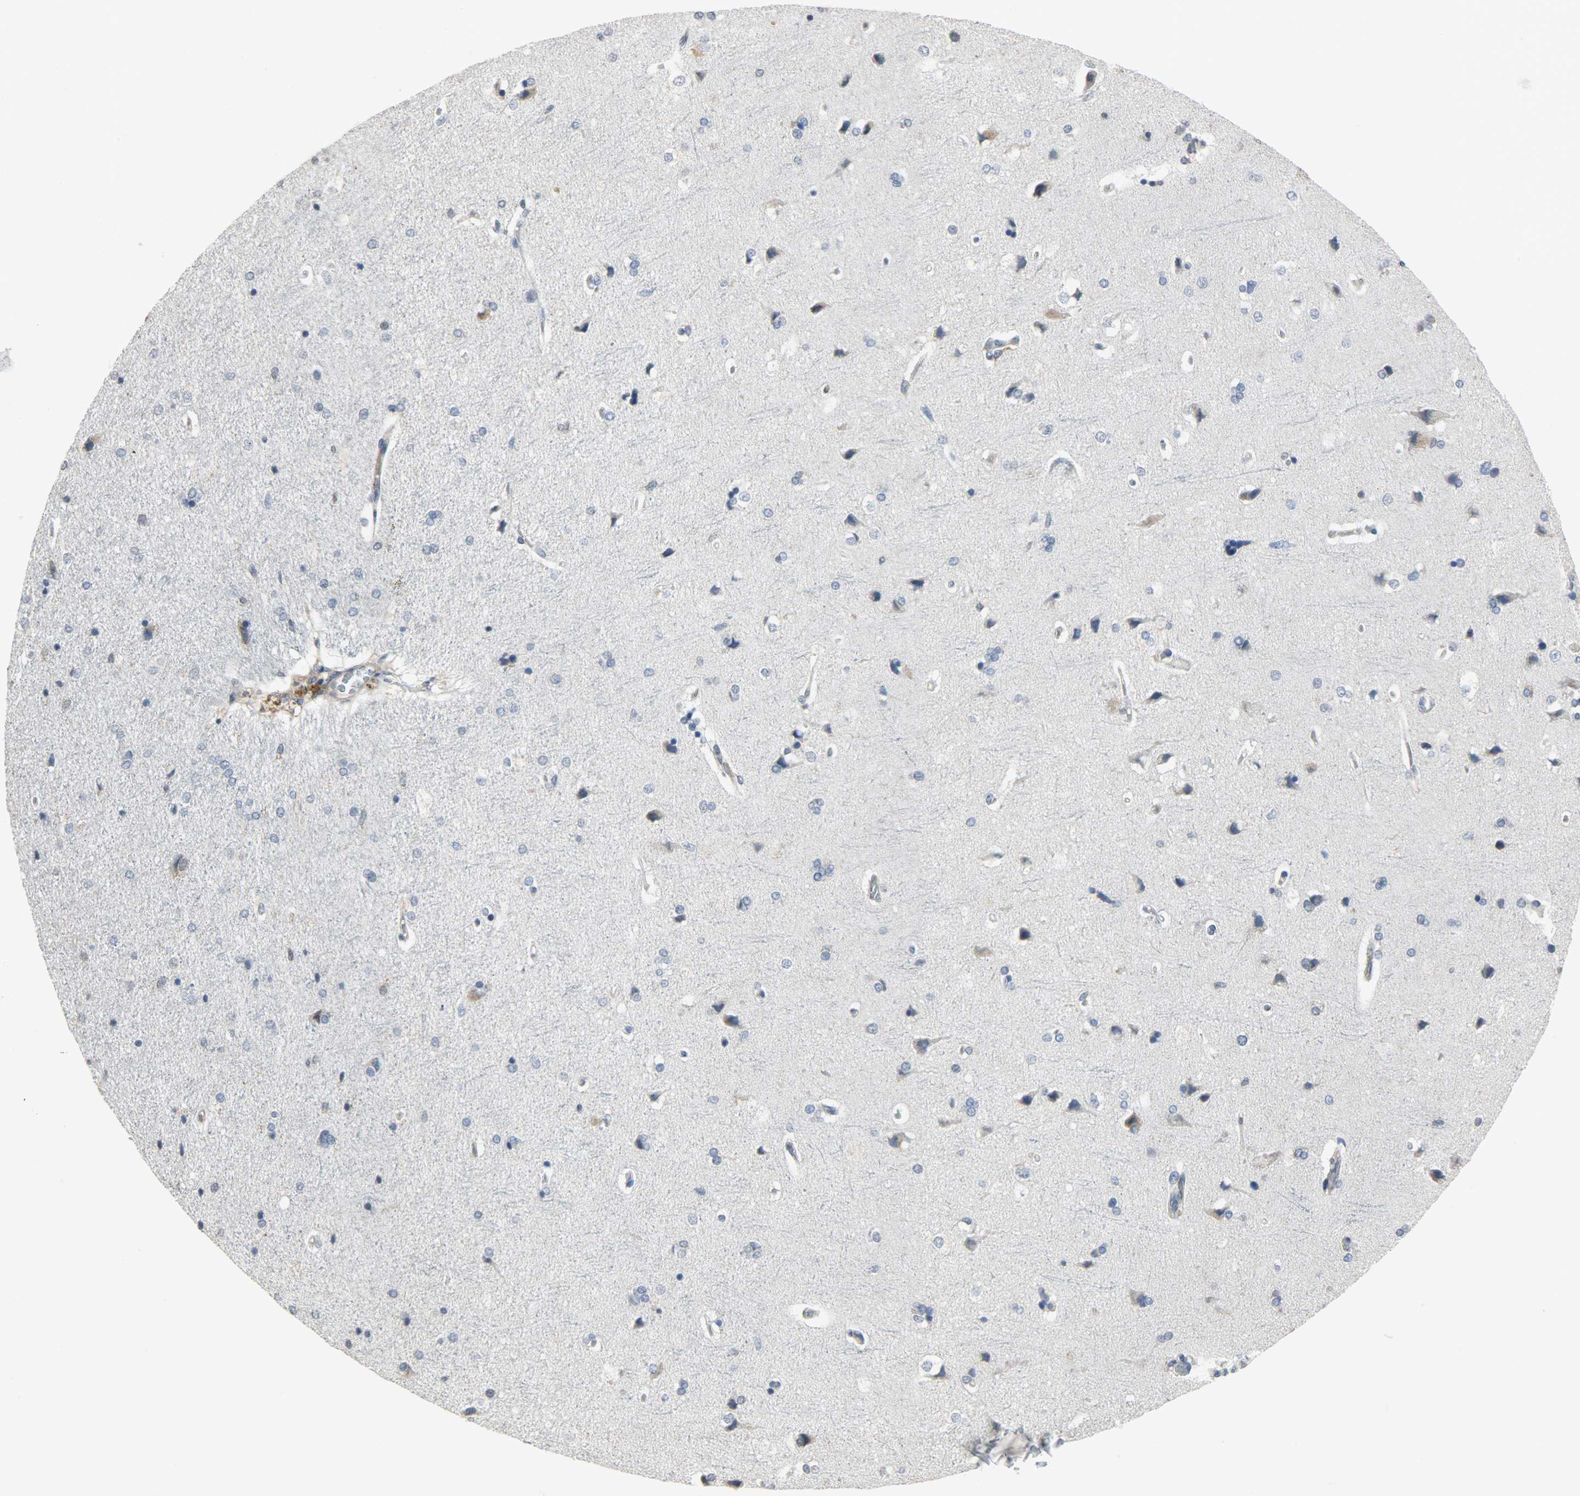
{"staining": {"intensity": "negative", "quantity": "none", "location": "none"}, "tissue": "cerebral cortex", "cell_type": "Endothelial cells", "image_type": "normal", "snomed": [{"axis": "morphology", "description": "Normal tissue, NOS"}, {"axis": "topography", "description": "Cerebral cortex"}], "caption": "Immunohistochemistry image of normal cerebral cortex stained for a protein (brown), which demonstrates no expression in endothelial cells.", "gene": "TRIM21", "patient": {"sex": "male", "age": 62}}